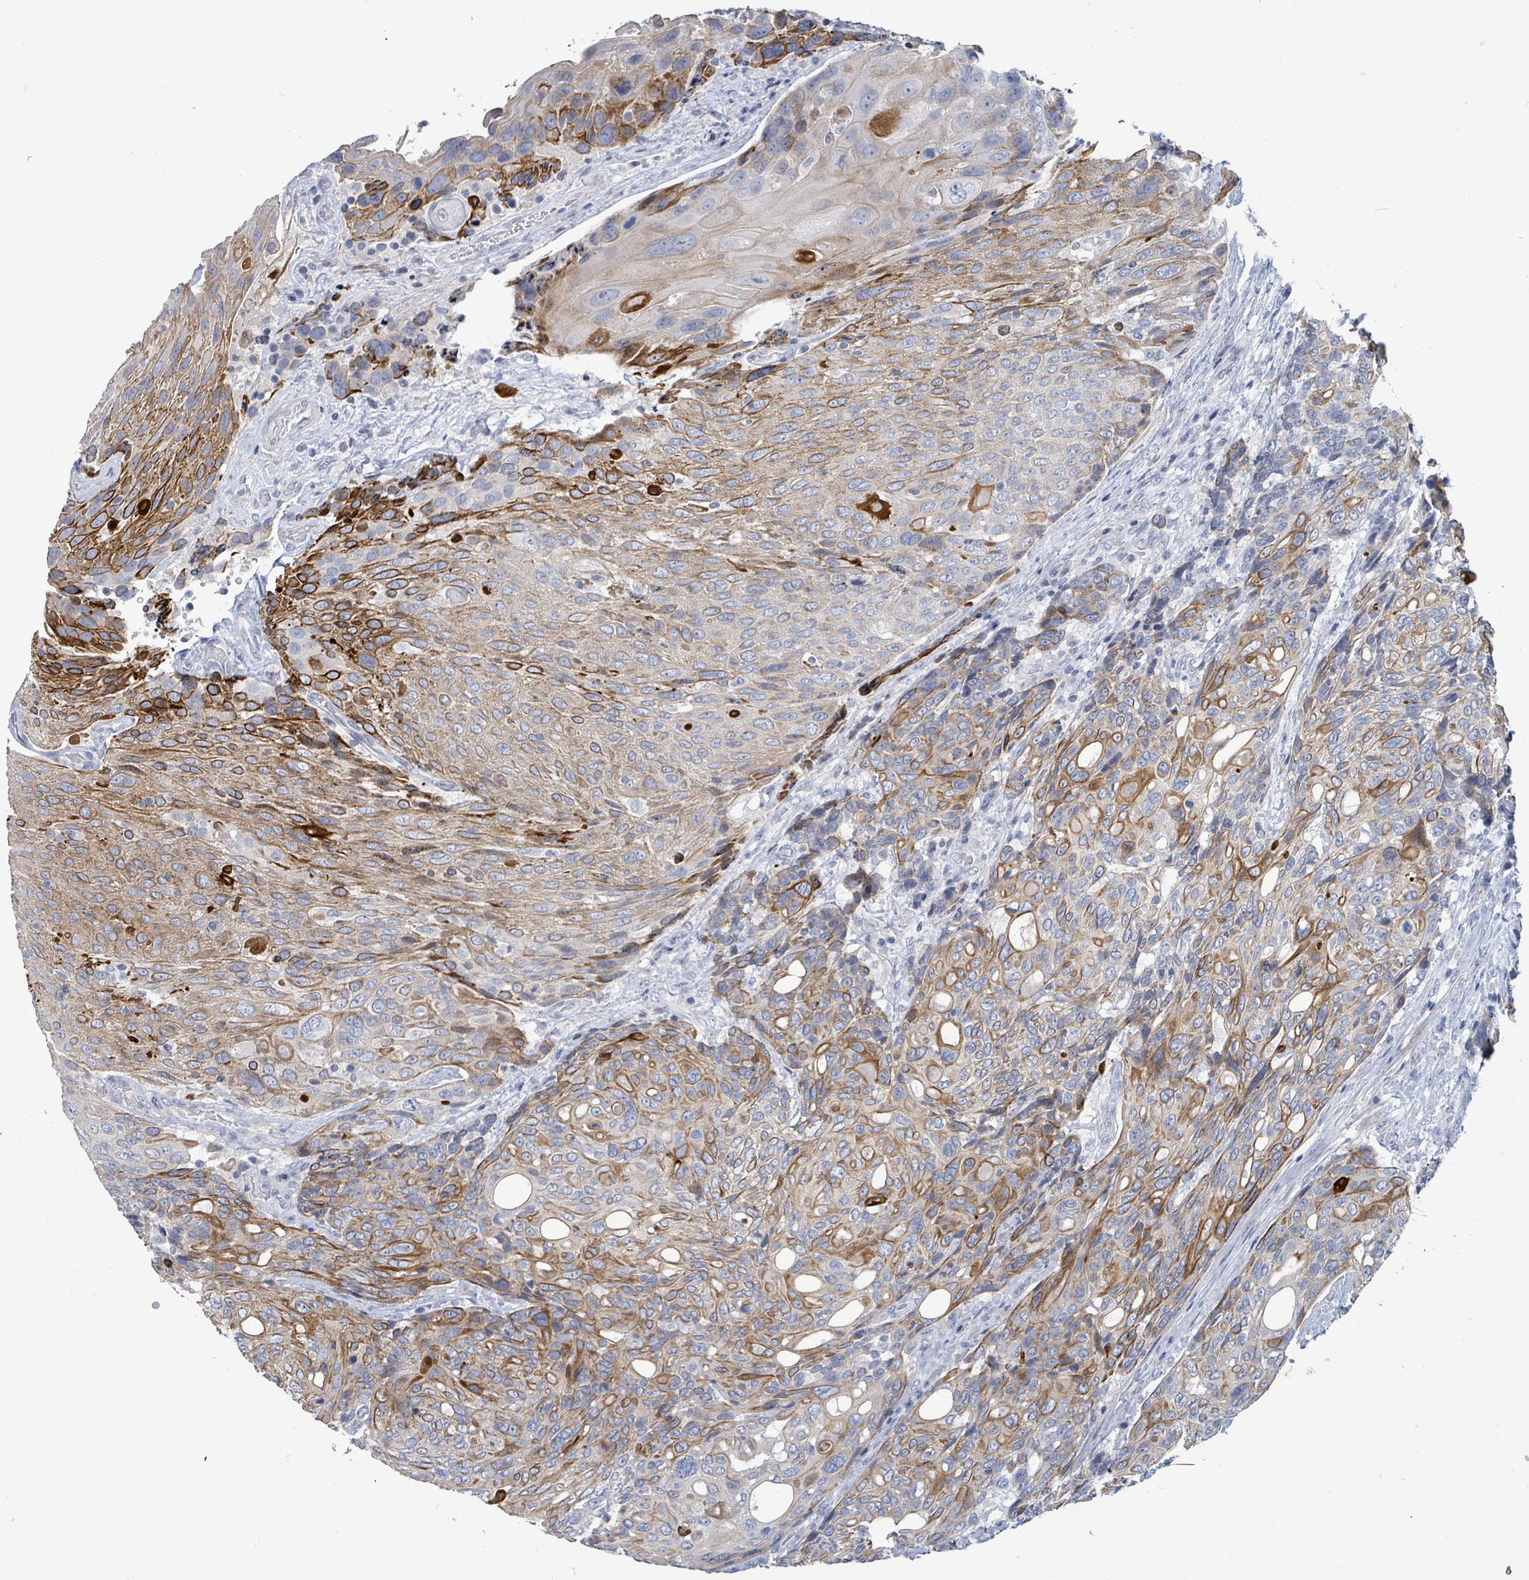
{"staining": {"intensity": "moderate", "quantity": "25%-75%", "location": "cytoplasmic/membranous"}, "tissue": "urothelial cancer", "cell_type": "Tumor cells", "image_type": "cancer", "snomed": [{"axis": "morphology", "description": "Urothelial carcinoma, High grade"}, {"axis": "topography", "description": "Urinary bladder"}], "caption": "A medium amount of moderate cytoplasmic/membranous positivity is identified in approximately 25%-75% of tumor cells in urothelial cancer tissue.", "gene": "NTN3", "patient": {"sex": "female", "age": 70}}